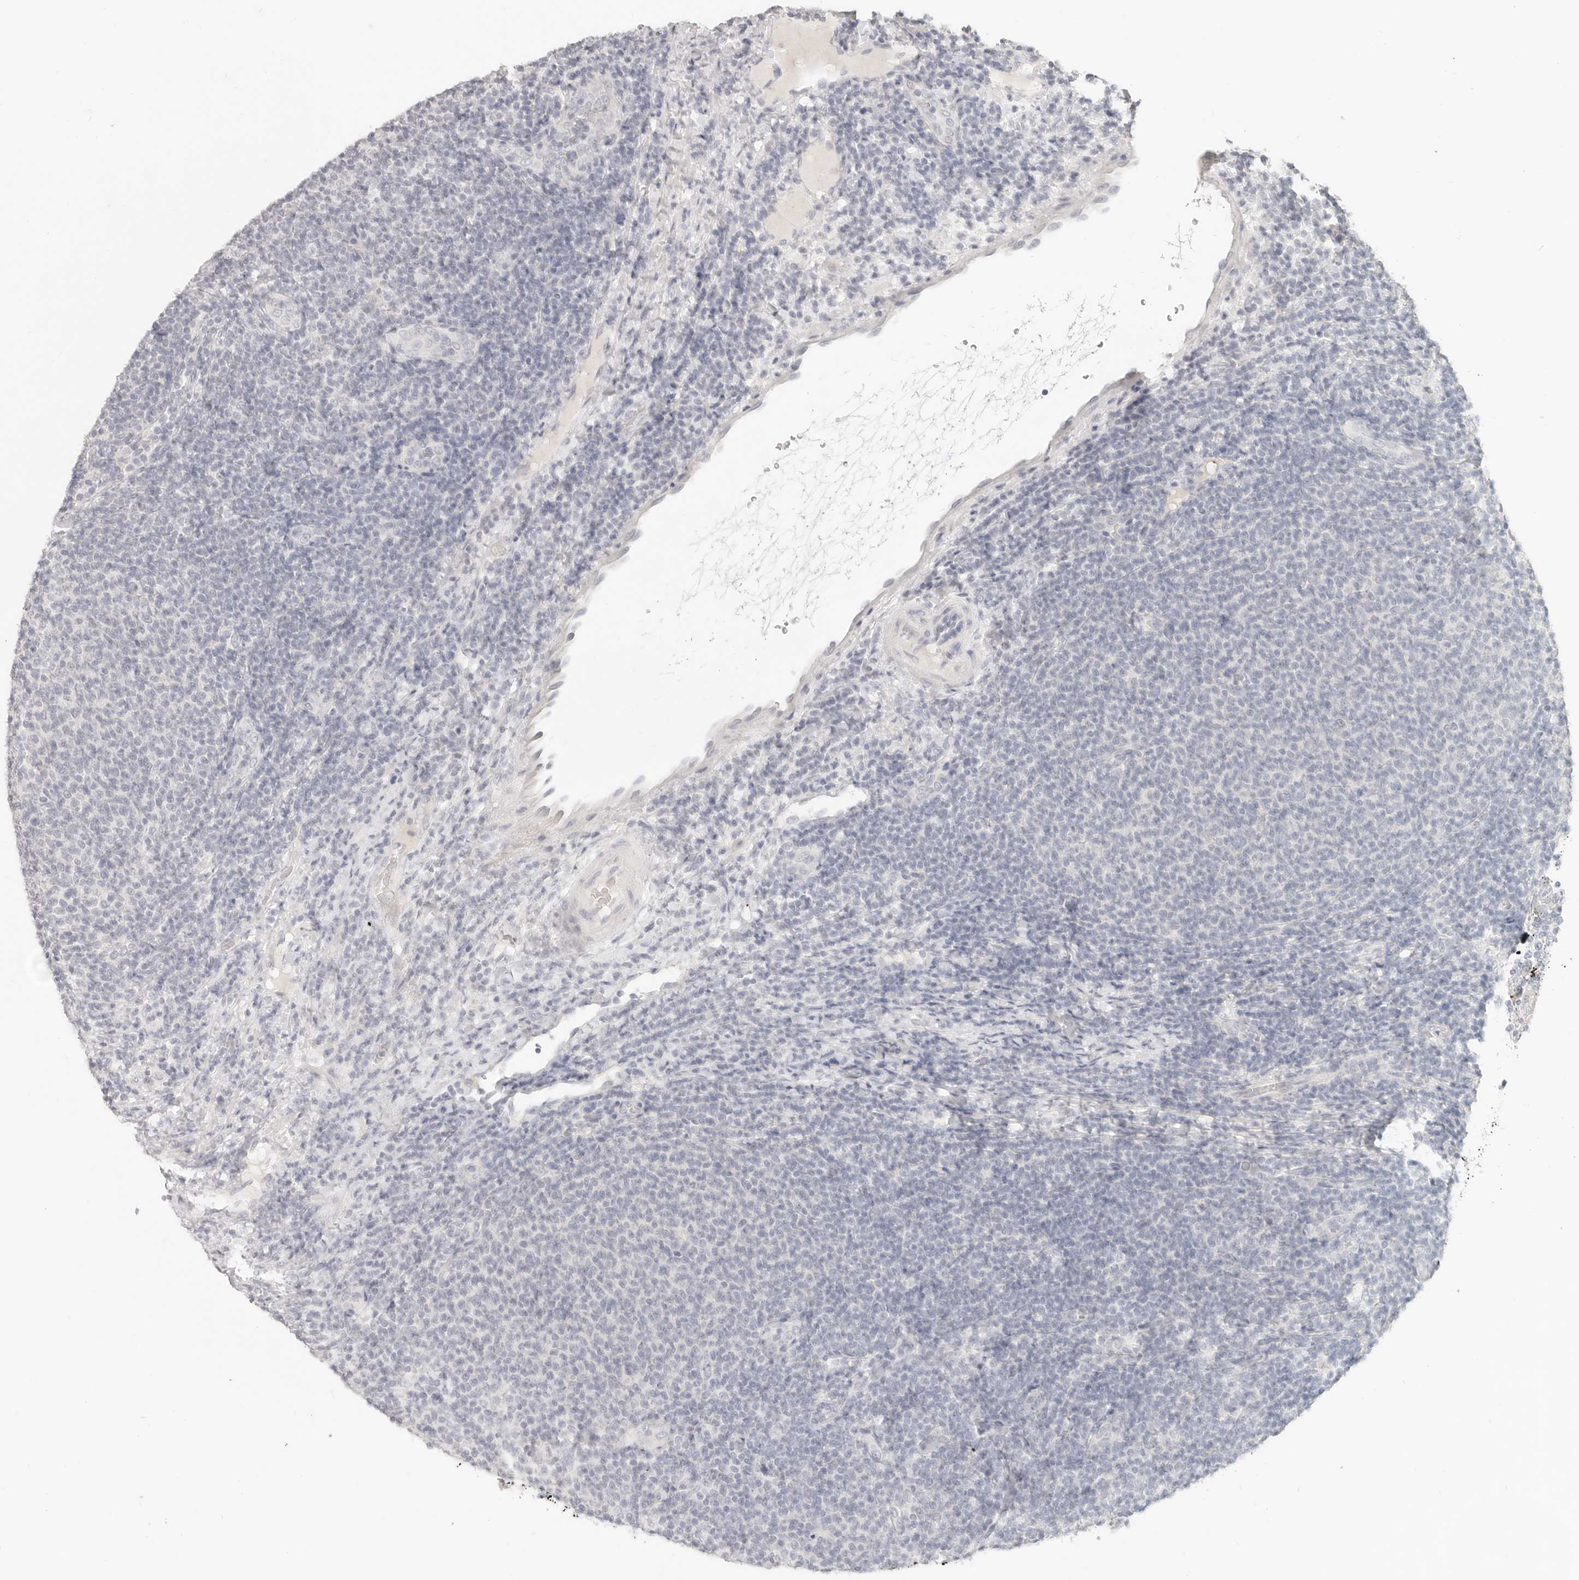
{"staining": {"intensity": "negative", "quantity": "none", "location": "none"}, "tissue": "lymphoma", "cell_type": "Tumor cells", "image_type": "cancer", "snomed": [{"axis": "morphology", "description": "Malignant lymphoma, non-Hodgkin's type, Low grade"}, {"axis": "topography", "description": "Lymph node"}], "caption": "Micrograph shows no significant protein staining in tumor cells of lymphoma.", "gene": "EPCAM", "patient": {"sex": "male", "age": 66}}